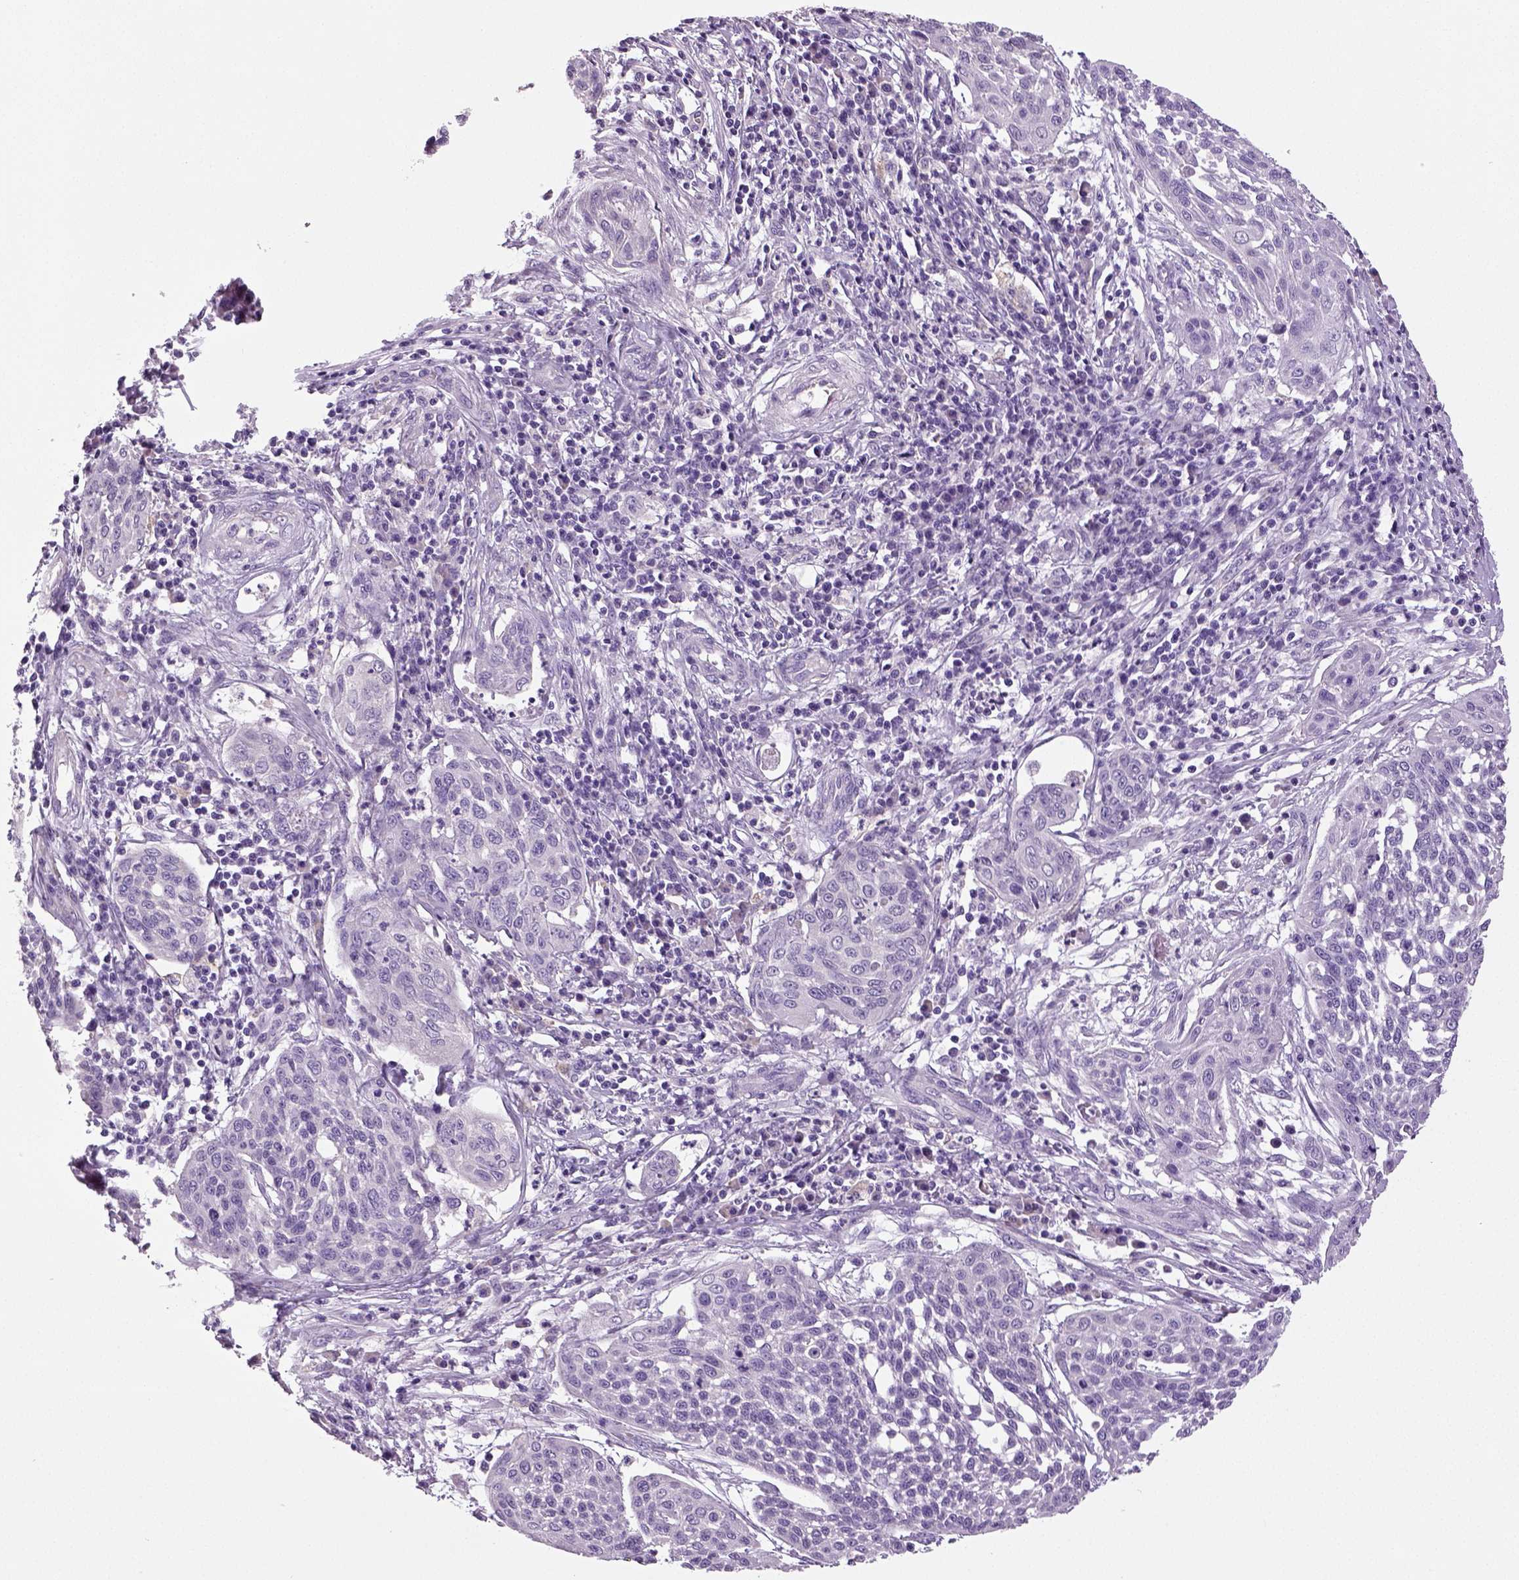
{"staining": {"intensity": "negative", "quantity": "none", "location": "none"}, "tissue": "cervical cancer", "cell_type": "Tumor cells", "image_type": "cancer", "snomed": [{"axis": "morphology", "description": "Squamous cell carcinoma, NOS"}, {"axis": "topography", "description": "Cervix"}], "caption": "Human cervical cancer (squamous cell carcinoma) stained for a protein using IHC exhibits no positivity in tumor cells.", "gene": "NECAB2", "patient": {"sex": "female", "age": 34}}